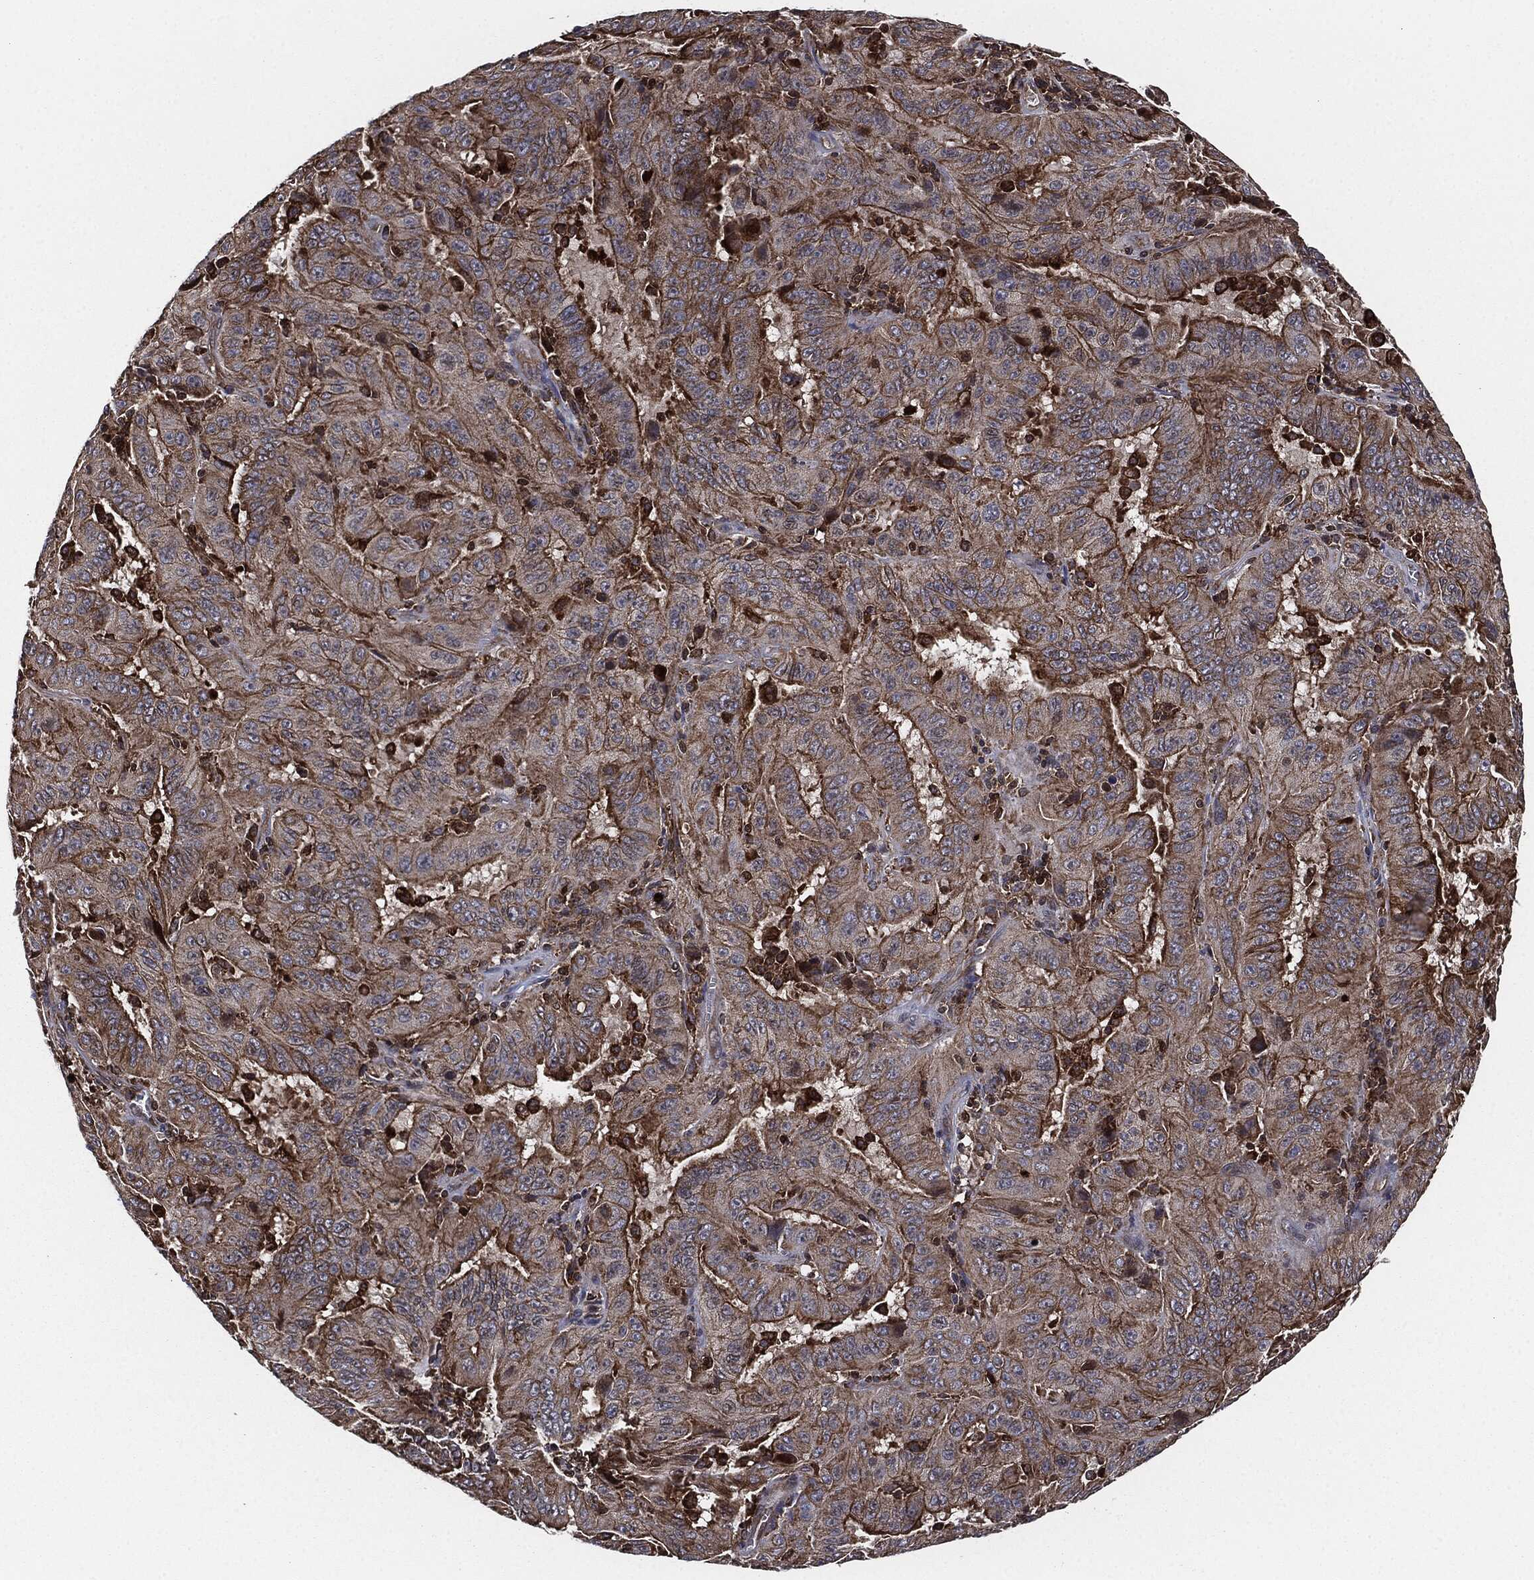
{"staining": {"intensity": "strong", "quantity": ">75%", "location": "cytoplasmic/membranous"}, "tissue": "pancreatic cancer", "cell_type": "Tumor cells", "image_type": "cancer", "snomed": [{"axis": "morphology", "description": "Adenocarcinoma, NOS"}, {"axis": "topography", "description": "Pancreas"}], "caption": "The photomicrograph demonstrates immunohistochemical staining of pancreatic cancer (adenocarcinoma). There is strong cytoplasmic/membranous expression is present in about >75% of tumor cells. The staining was performed using DAB (3,3'-diaminobenzidine) to visualize the protein expression in brown, while the nuclei were stained in blue with hematoxylin (Magnification: 20x).", "gene": "UBR1", "patient": {"sex": "male", "age": 63}}